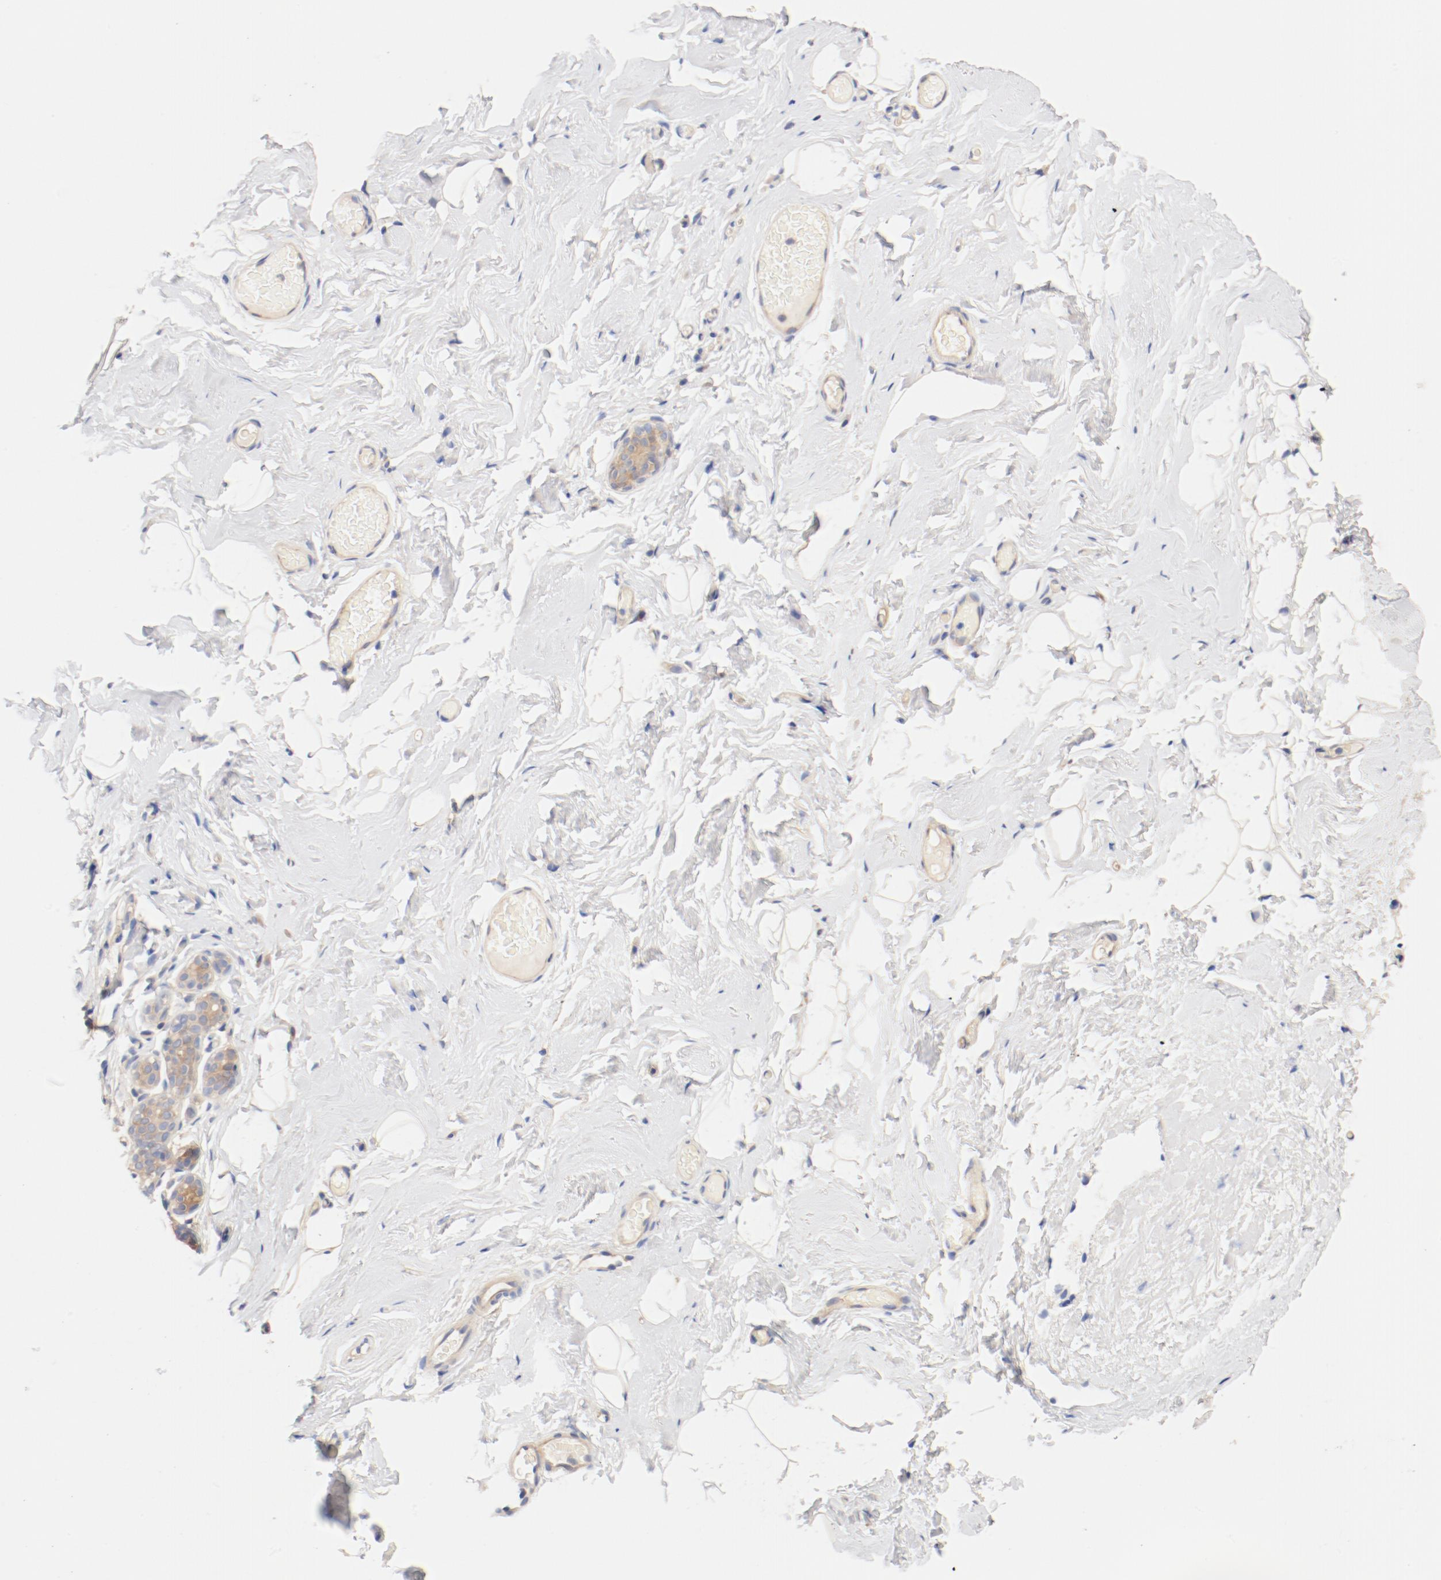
{"staining": {"intensity": "negative", "quantity": "none", "location": "none"}, "tissue": "breast", "cell_type": "Adipocytes", "image_type": "normal", "snomed": [{"axis": "morphology", "description": "Normal tissue, NOS"}, {"axis": "topography", "description": "Breast"}, {"axis": "topography", "description": "Soft tissue"}], "caption": "High magnification brightfield microscopy of unremarkable breast stained with DAB (brown) and counterstained with hematoxylin (blue): adipocytes show no significant positivity.", "gene": "DYNC1H1", "patient": {"sex": "female", "age": 75}}